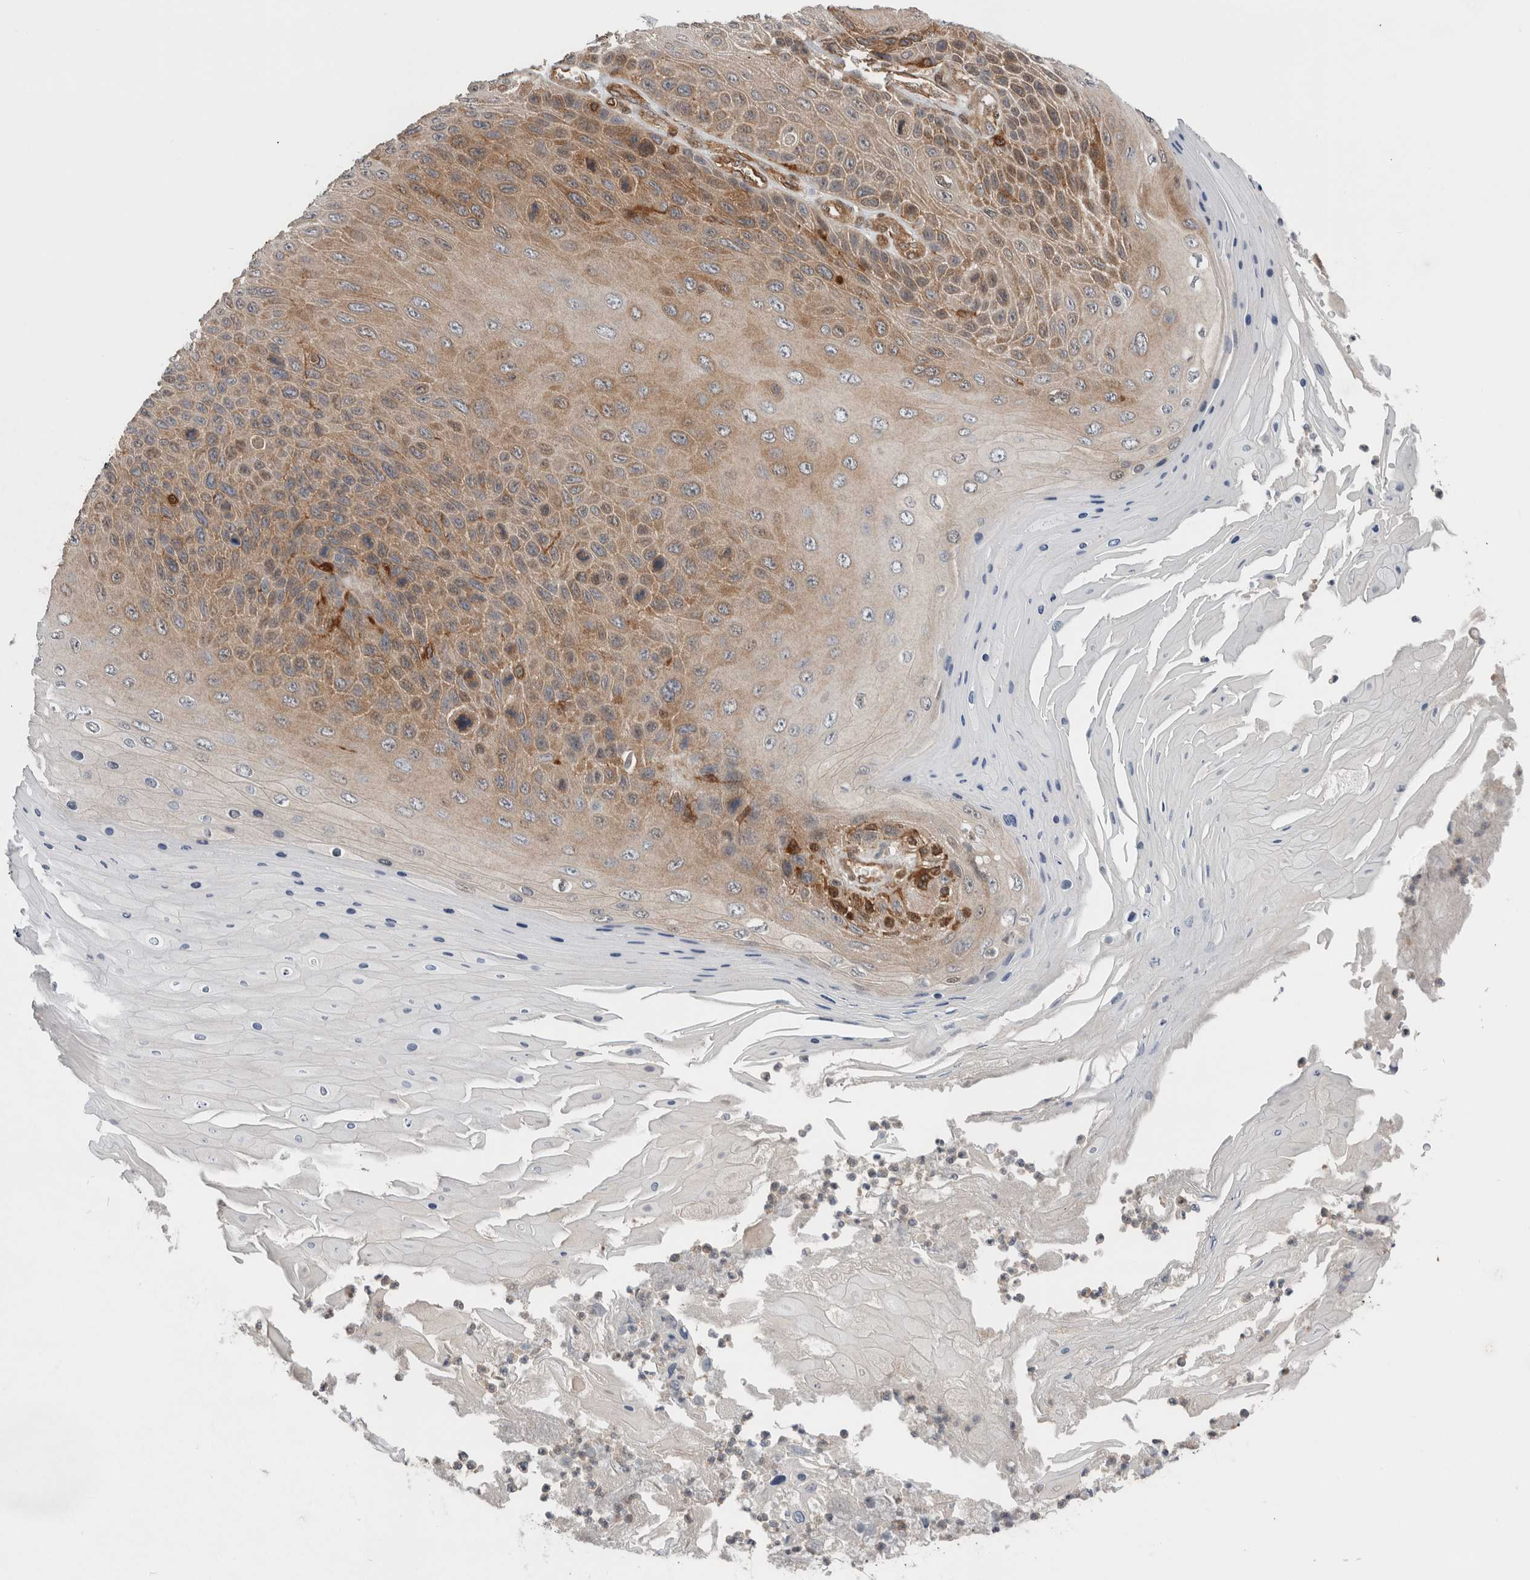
{"staining": {"intensity": "moderate", "quantity": "25%-75%", "location": "cytoplasmic/membranous"}, "tissue": "skin cancer", "cell_type": "Tumor cells", "image_type": "cancer", "snomed": [{"axis": "morphology", "description": "Squamous cell carcinoma, NOS"}, {"axis": "topography", "description": "Skin"}], "caption": "Immunohistochemistry histopathology image of human skin squamous cell carcinoma stained for a protein (brown), which shows medium levels of moderate cytoplasmic/membranous staining in approximately 25%-75% of tumor cells.", "gene": "XPNPEP1", "patient": {"sex": "female", "age": 88}}